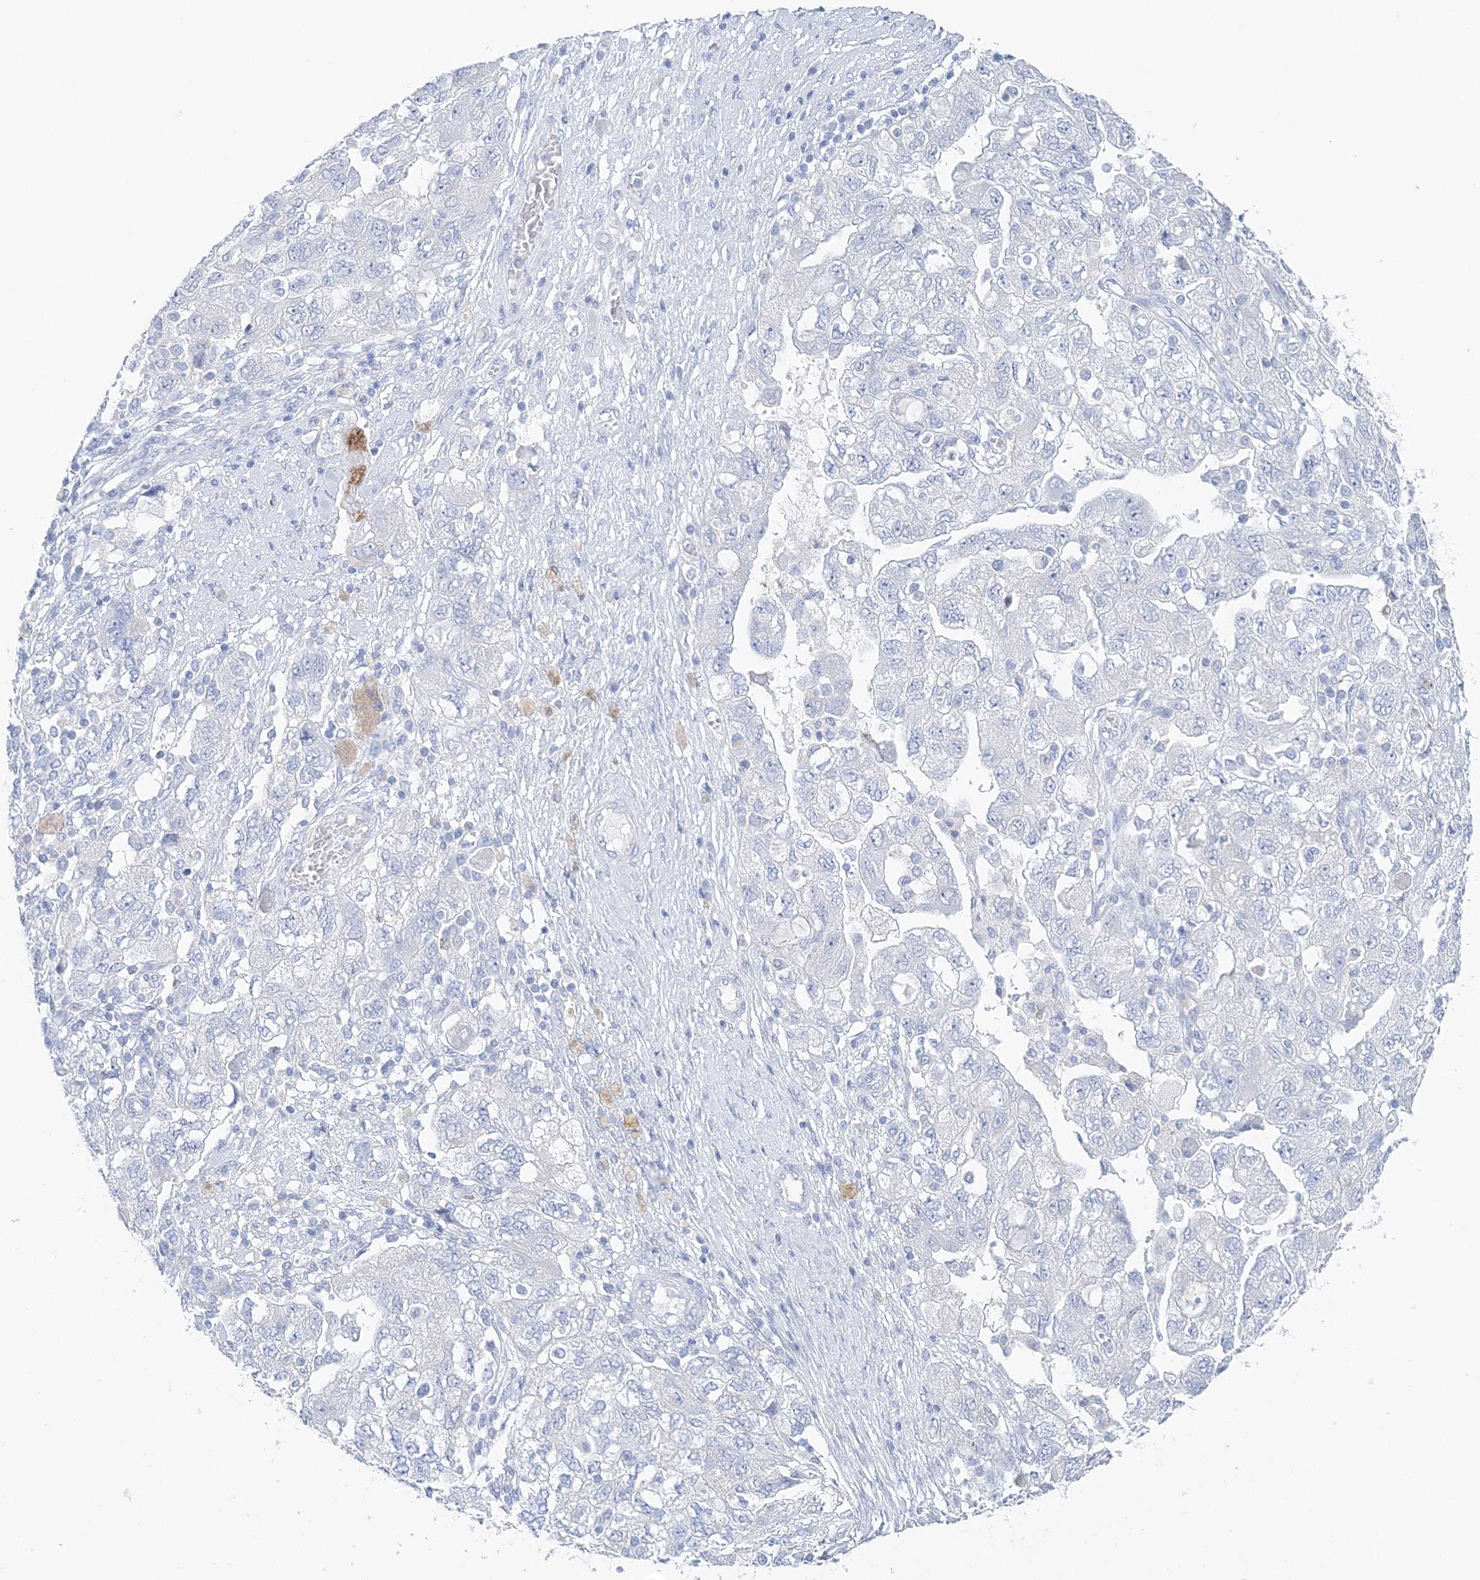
{"staining": {"intensity": "negative", "quantity": "none", "location": "none"}, "tissue": "ovarian cancer", "cell_type": "Tumor cells", "image_type": "cancer", "snomed": [{"axis": "morphology", "description": "Carcinoma, NOS"}, {"axis": "morphology", "description": "Cystadenocarcinoma, serous, NOS"}, {"axis": "topography", "description": "Ovary"}], "caption": "A high-resolution photomicrograph shows immunohistochemistry staining of serous cystadenocarcinoma (ovarian), which reveals no significant staining in tumor cells.", "gene": "HMGCS1", "patient": {"sex": "female", "age": 69}}